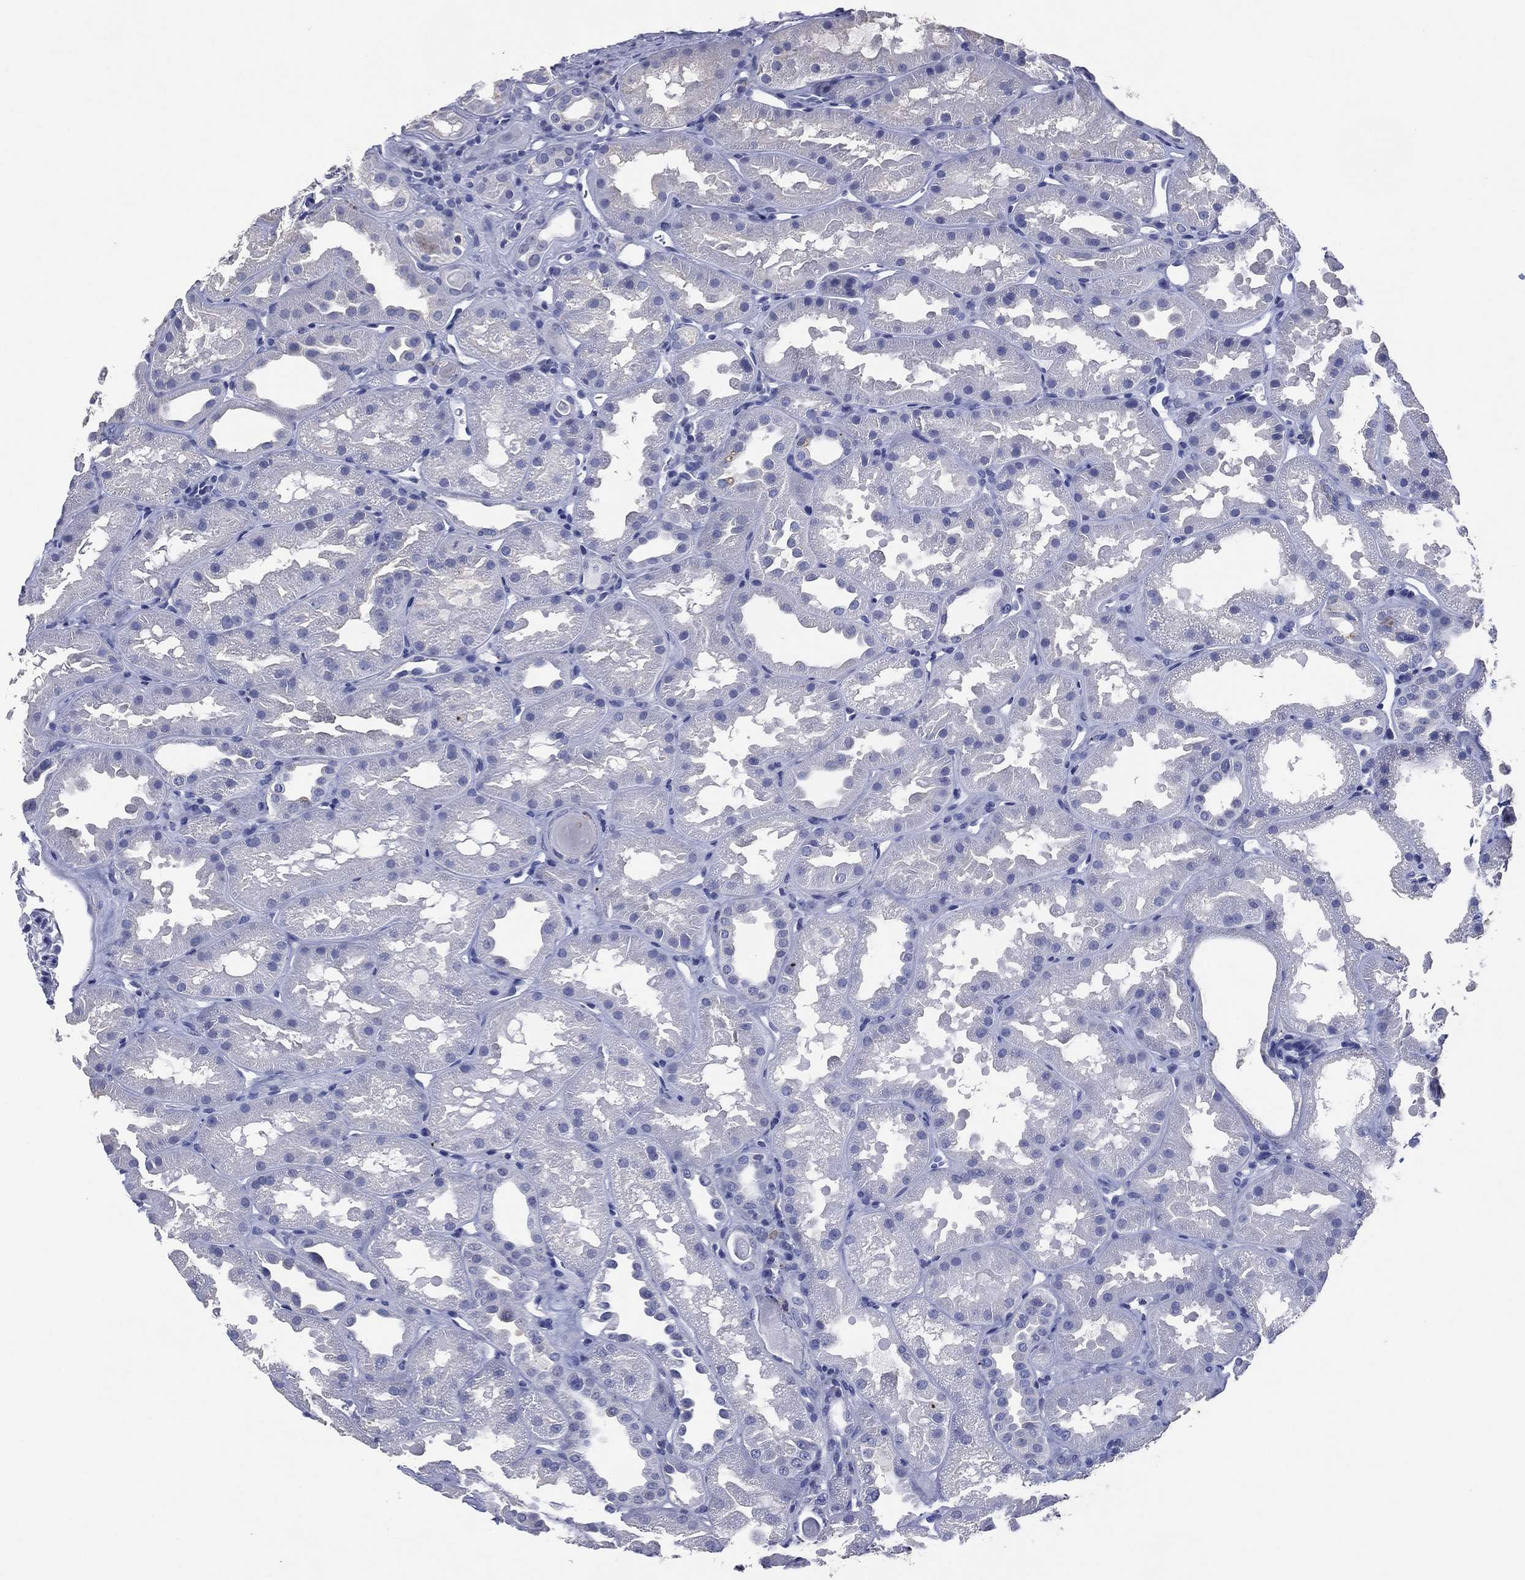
{"staining": {"intensity": "negative", "quantity": "none", "location": "none"}, "tissue": "kidney", "cell_type": "Cells in glomeruli", "image_type": "normal", "snomed": [{"axis": "morphology", "description": "Normal tissue, NOS"}, {"axis": "topography", "description": "Kidney"}], "caption": "The image reveals no staining of cells in glomeruli in normal kidney.", "gene": "FSCN2", "patient": {"sex": "male", "age": 61}}